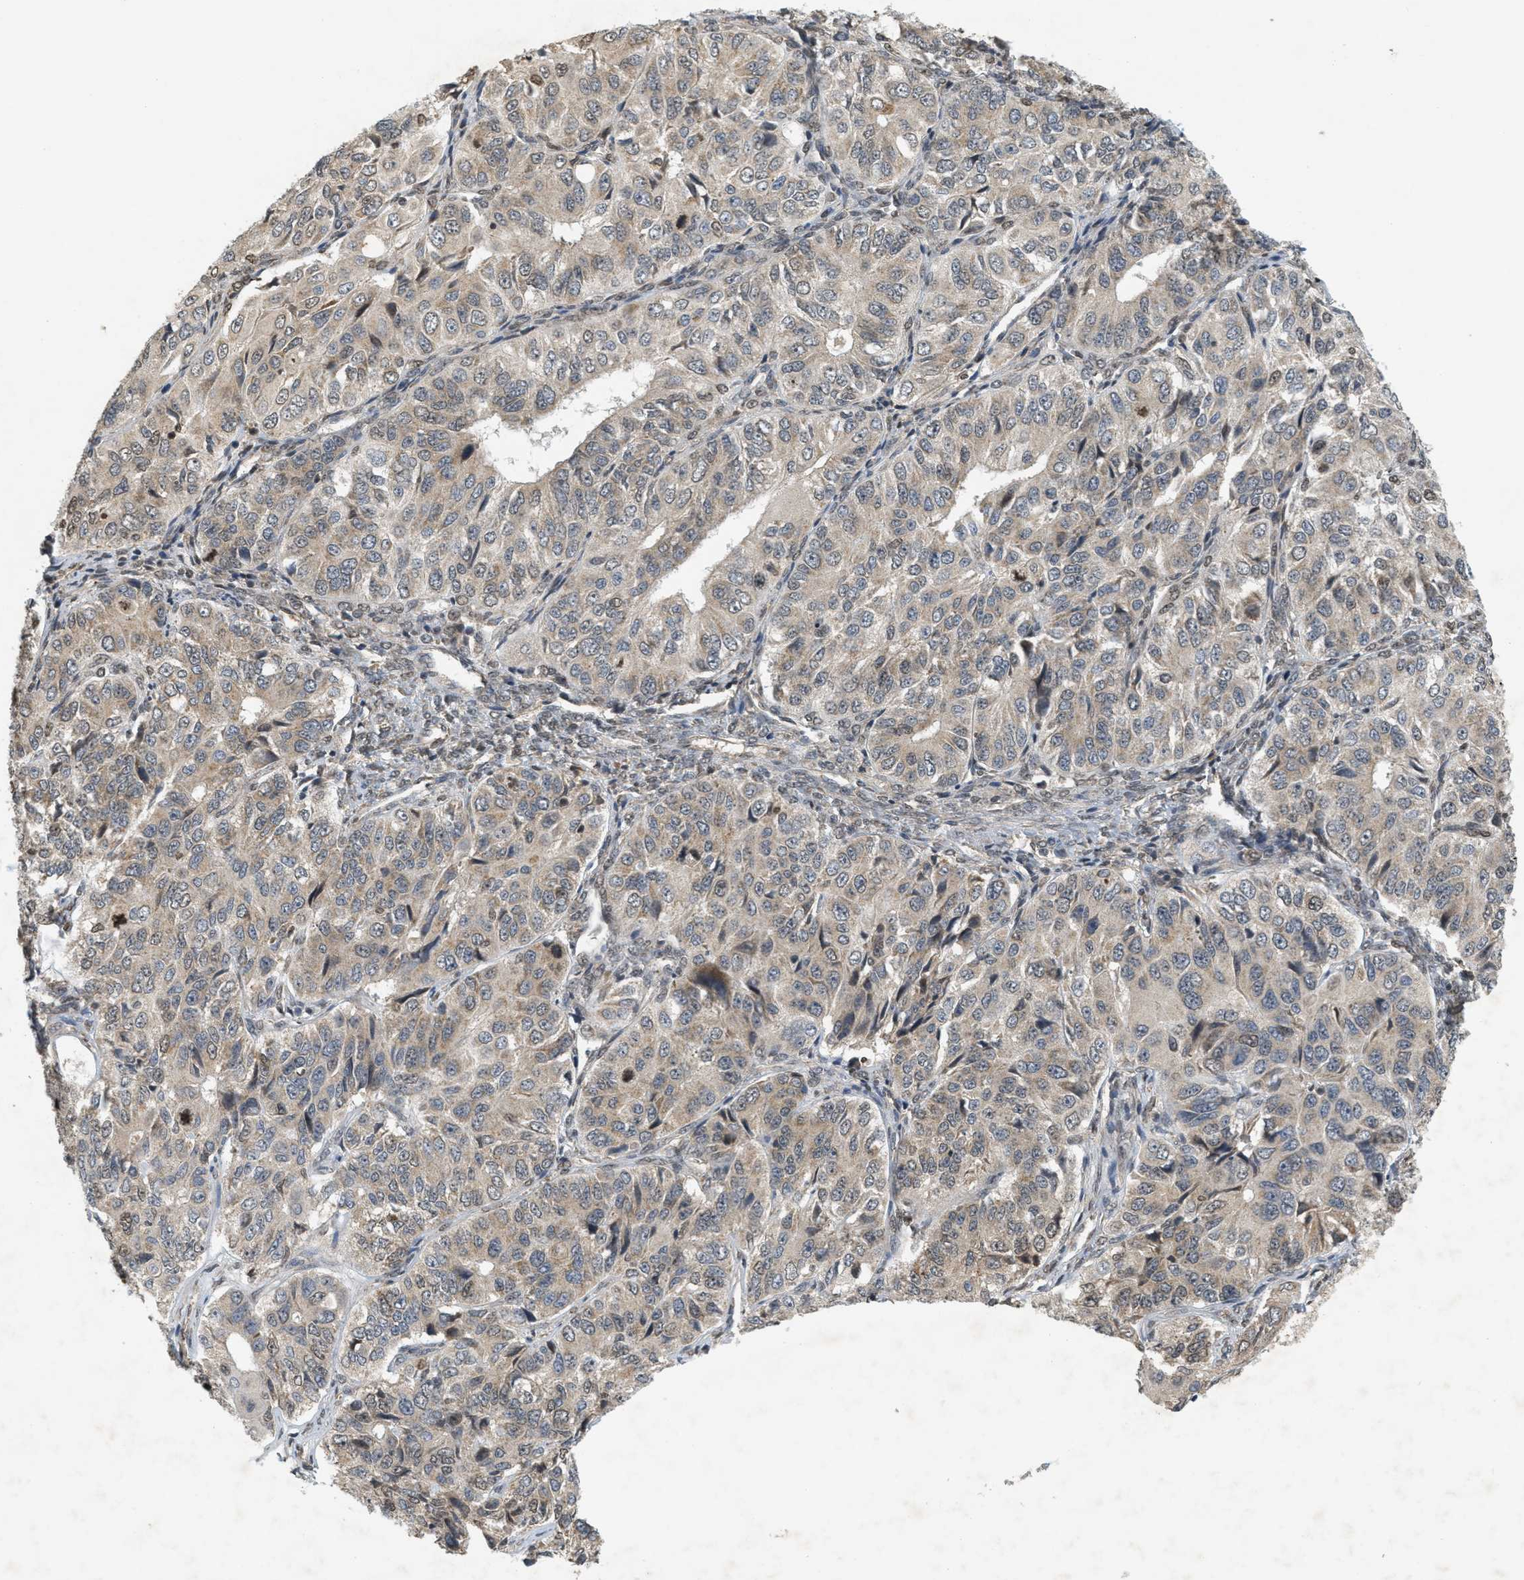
{"staining": {"intensity": "weak", "quantity": "<25%", "location": "cytoplasmic/membranous,nuclear"}, "tissue": "ovarian cancer", "cell_type": "Tumor cells", "image_type": "cancer", "snomed": [{"axis": "morphology", "description": "Carcinoma, endometroid"}, {"axis": "topography", "description": "Ovary"}], "caption": "Protein analysis of ovarian endometroid carcinoma shows no significant positivity in tumor cells.", "gene": "PRKD1", "patient": {"sex": "female", "age": 51}}